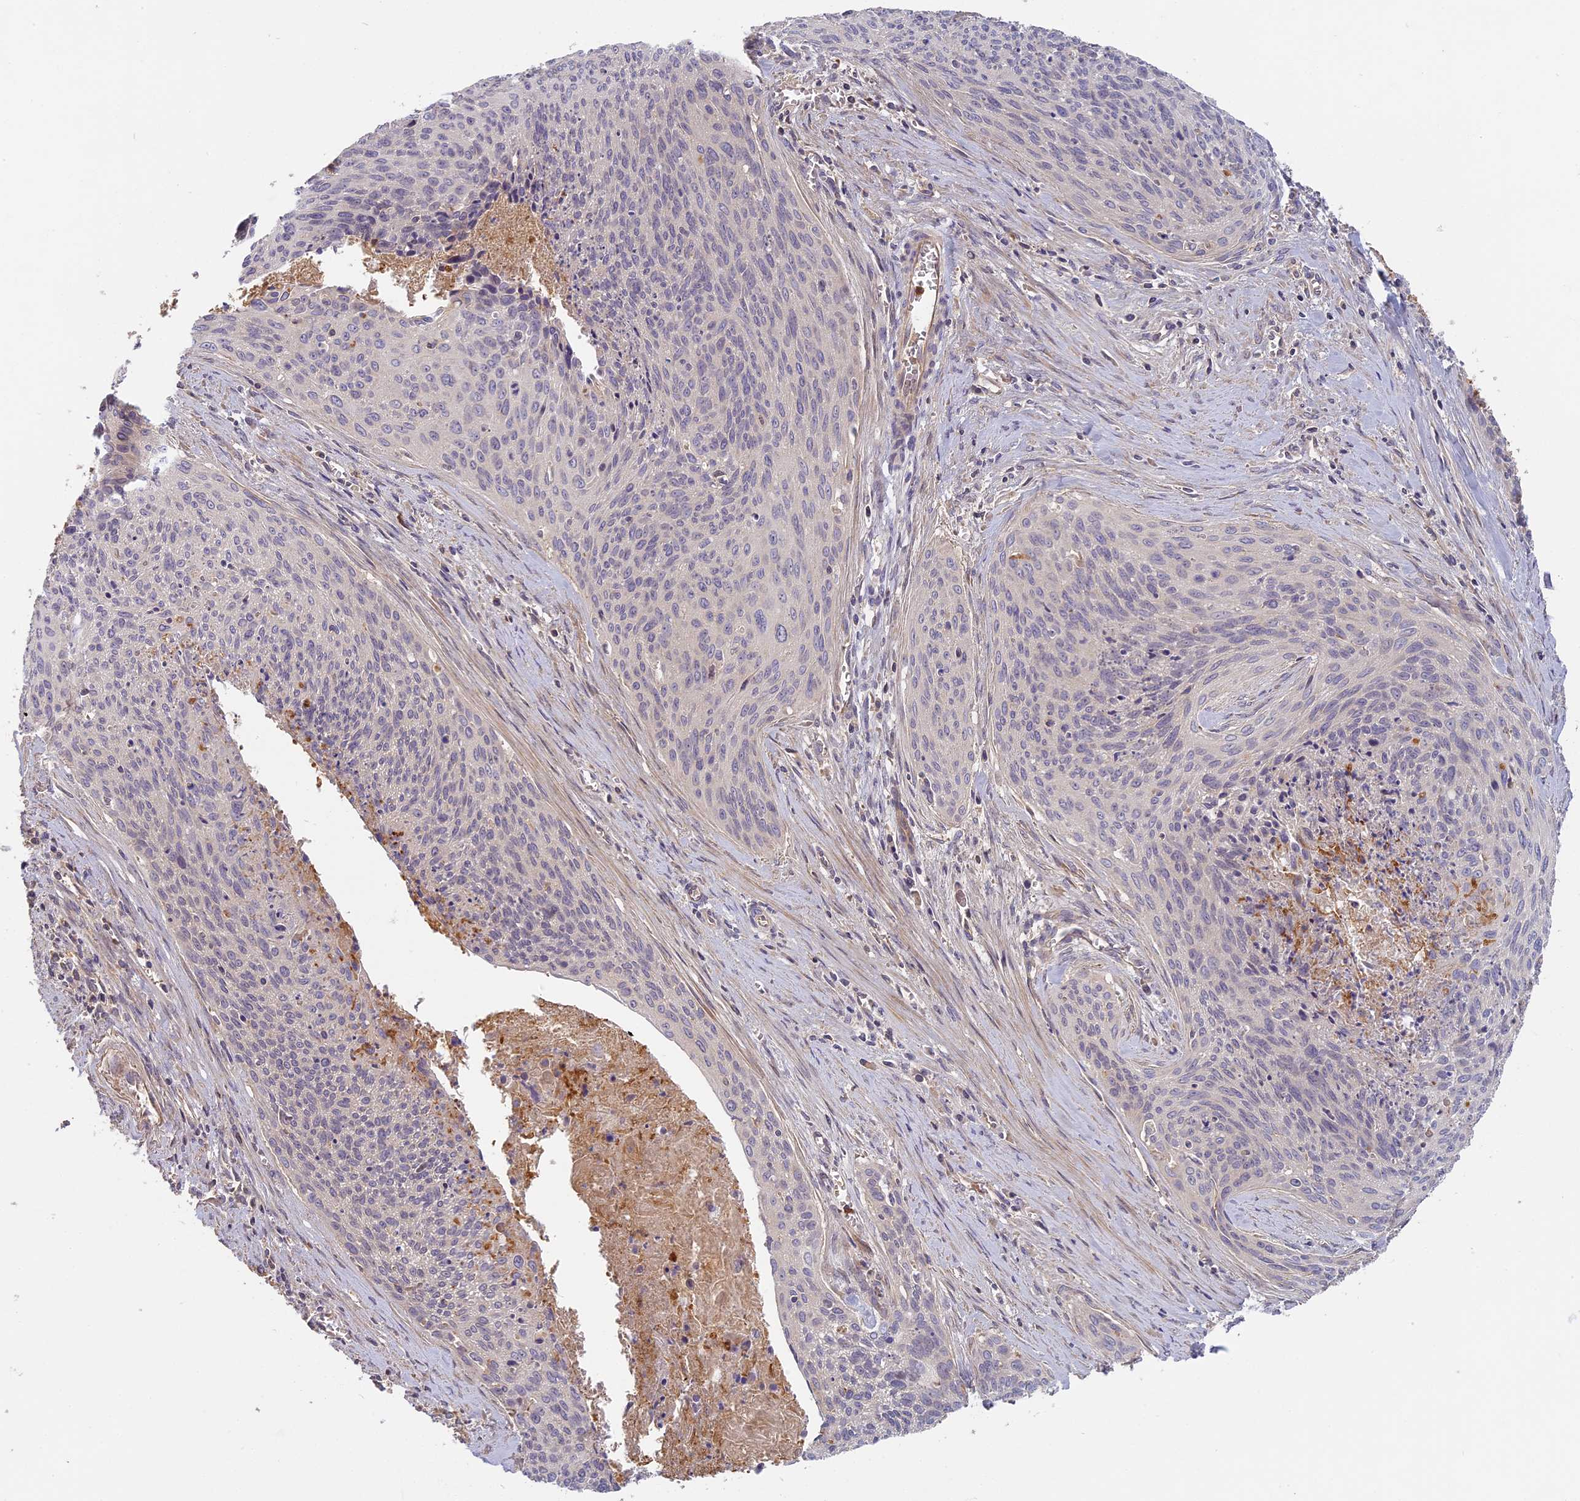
{"staining": {"intensity": "negative", "quantity": "none", "location": "none"}, "tissue": "cervical cancer", "cell_type": "Tumor cells", "image_type": "cancer", "snomed": [{"axis": "morphology", "description": "Squamous cell carcinoma, NOS"}, {"axis": "topography", "description": "Cervix"}], "caption": "Tumor cells show no significant staining in squamous cell carcinoma (cervical).", "gene": "AP4E1", "patient": {"sex": "female", "age": 55}}